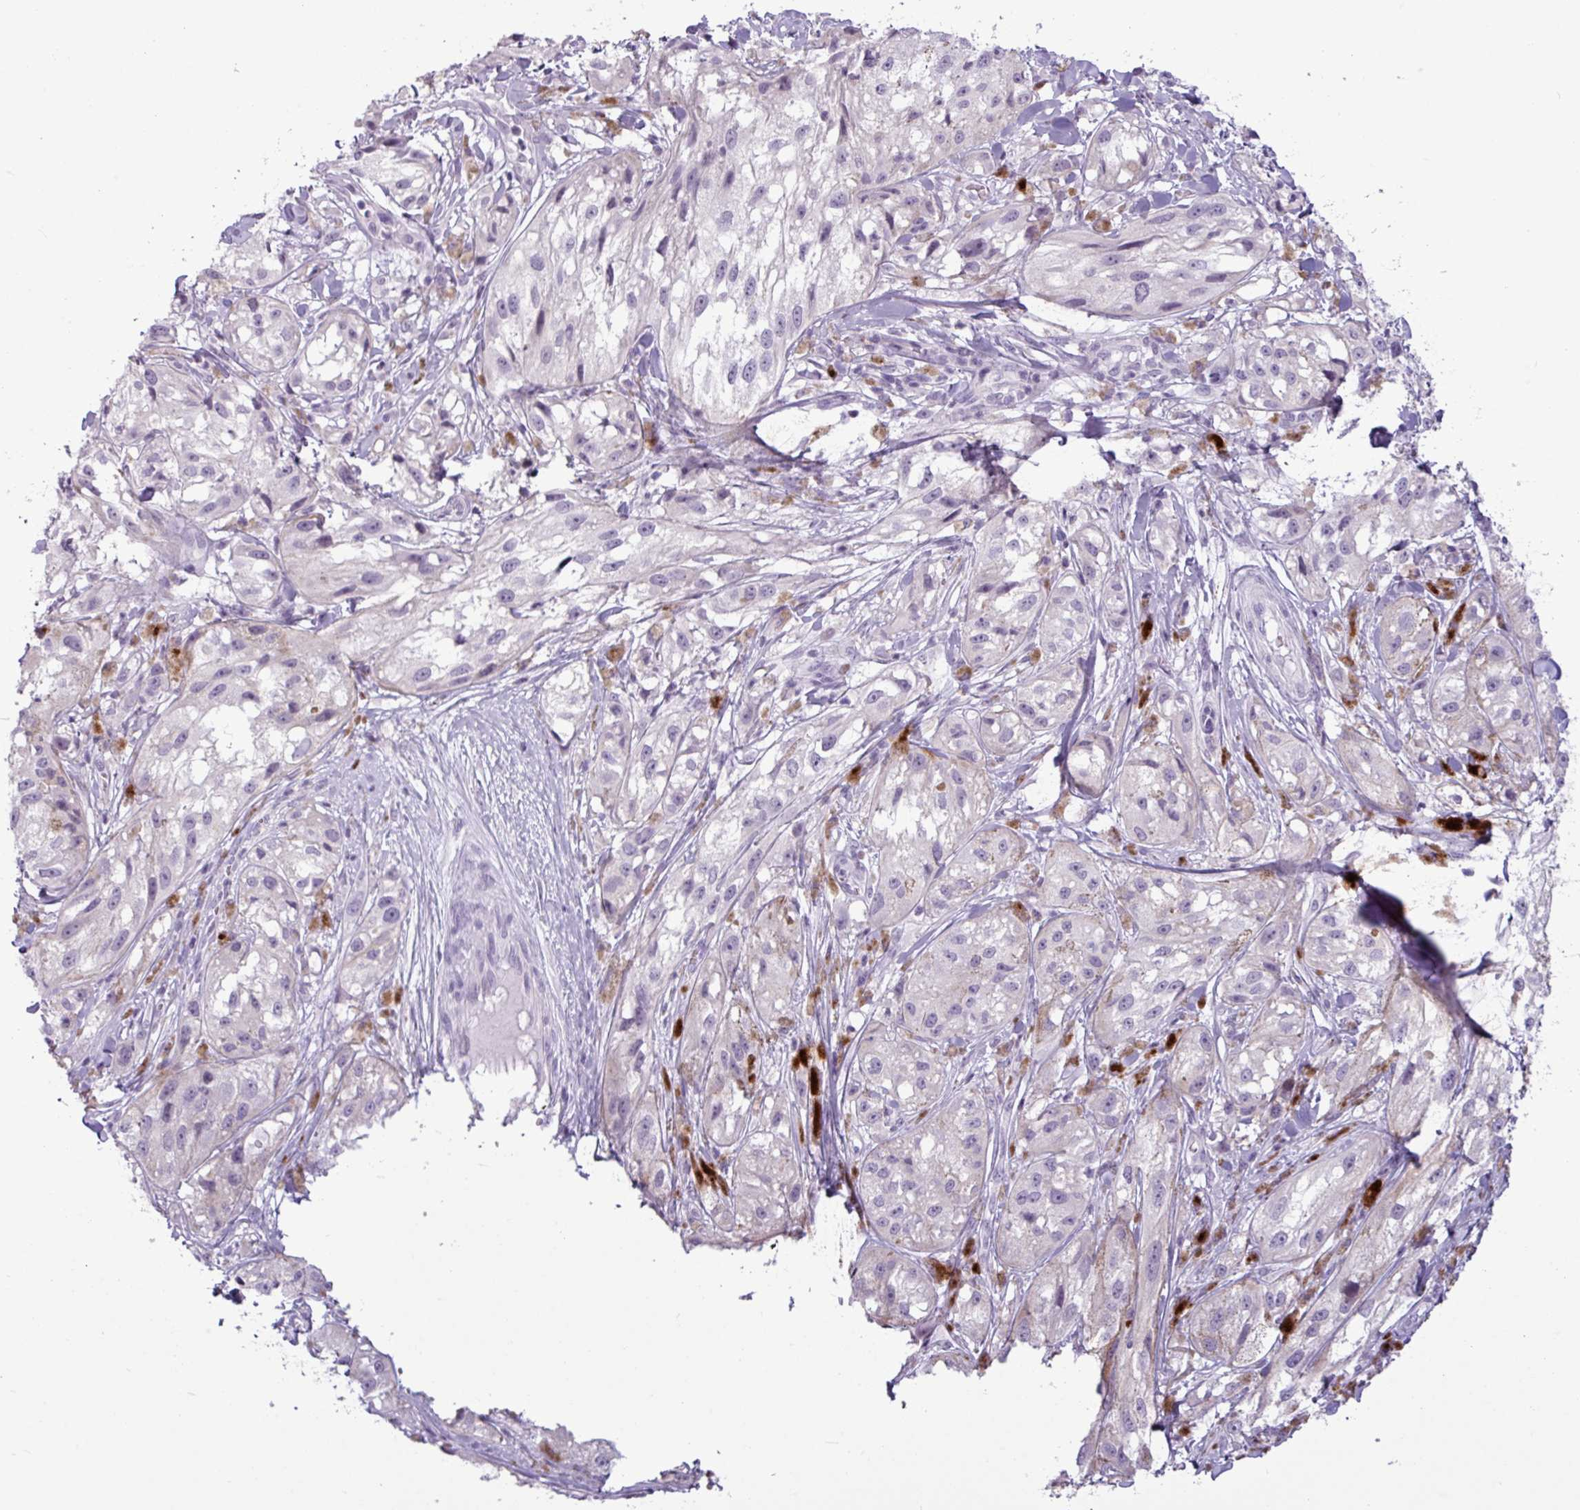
{"staining": {"intensity": "negative", "quantity": "none", "location": "none"}, "tissue": "melanoma", "cell_type": "Tumor cells", "image_type": "cancer", "snomed": [{"axis": "morphology", "description": "Malignant melanoma, NOS"}, {"axis": "topography", "description": "Skin"}], "caption": "Immunohistochemistry (IHC) of human melanoma demonstrates no expression in tumor cells.", "gene": "AMY2A", "patient": {"sex": "male", "age": 88}}